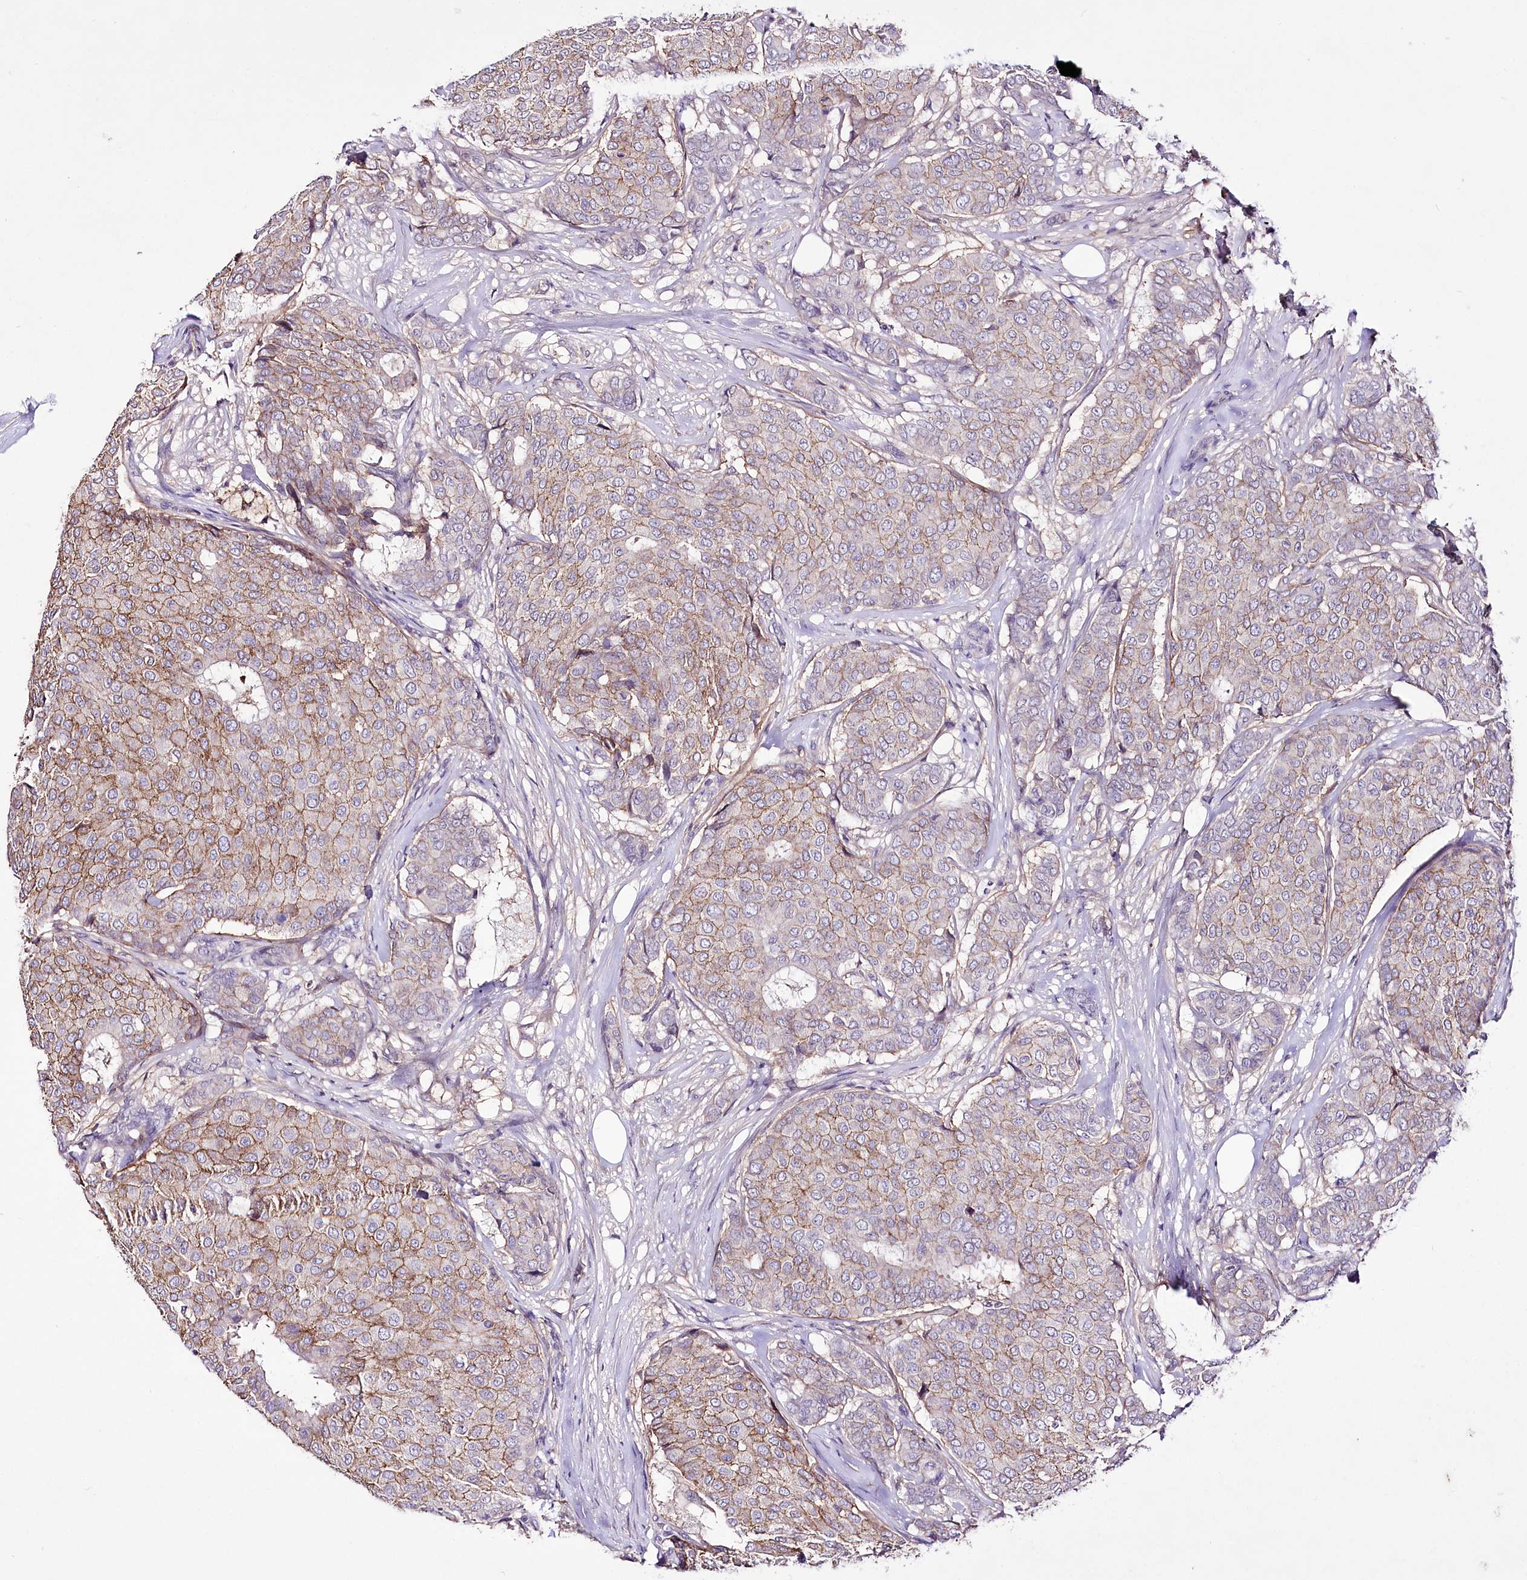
{"staining": {"intensity": "moderate", "quantity": "25%-75%", "location": "cytoplasmic/membranous"}, "tissue": "breast cancer", "cell_type": "Tumor cells", "image_type": "cancer", "snomed": [{"axis": "morphology", "description": "Duct carcinoma"}, {"axis": "topography", "description": "Breast"}], "caption": "IHC (DAB) staining of invasive ductal carcinoma (breast) shows moderate cytoplasmic/membranous protein expression in about 25%-75% of tumor cells.", "gene": "ENPP1", "patient": {"sex": "female", "age": 75}}